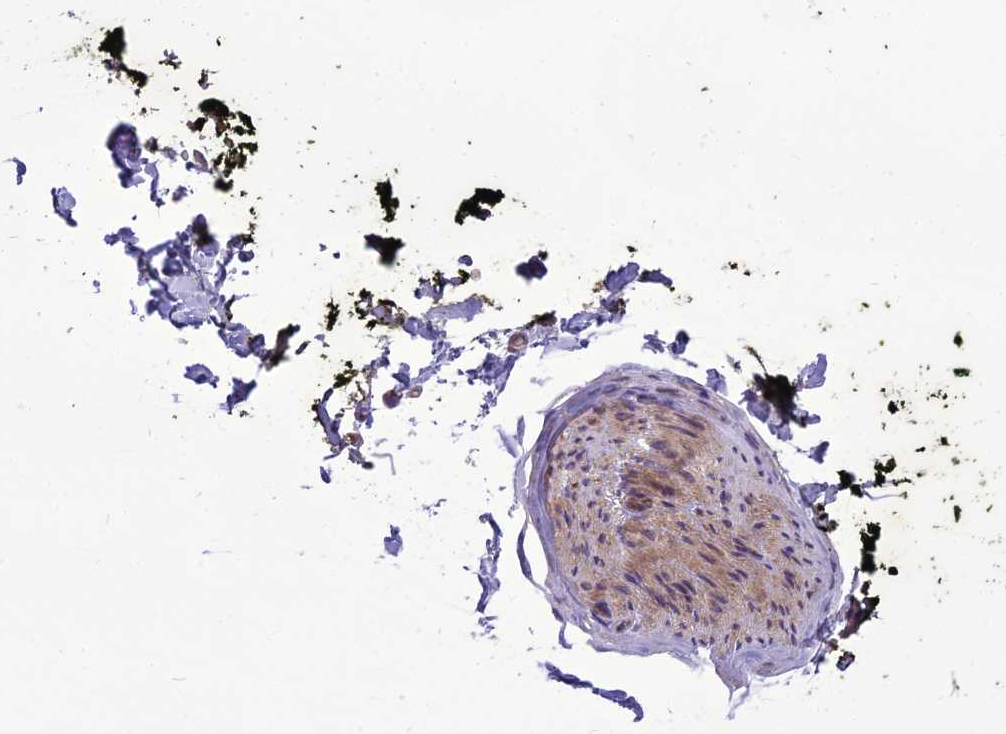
{"staining": {"intensity": "weak", "quantity": ">75%", "location": "cytoplasmic/membranous"}, "tissue": "soft tissue", "cell_type": "Fibroblasts", "image_type": "normal", "snomed": [{"axis": "morphology", "description": "Normal tissue, NOS"}, {"axis": "morphology", "description": "Adenocarcinoma, NOS"}, {"axis": "topography", "description": "Pancreas"}, {"axis": "topography", "description": "Peripheral nerve tissue"}], "caption": "The histopathology image shows staining of normal soft tissue, revealing weak cytoplasmic/membranous protein positivity (brown color) within fibroblasts.", "gene": "ENSG00000260272", "patient": {"sex": "male", "age": 59}}